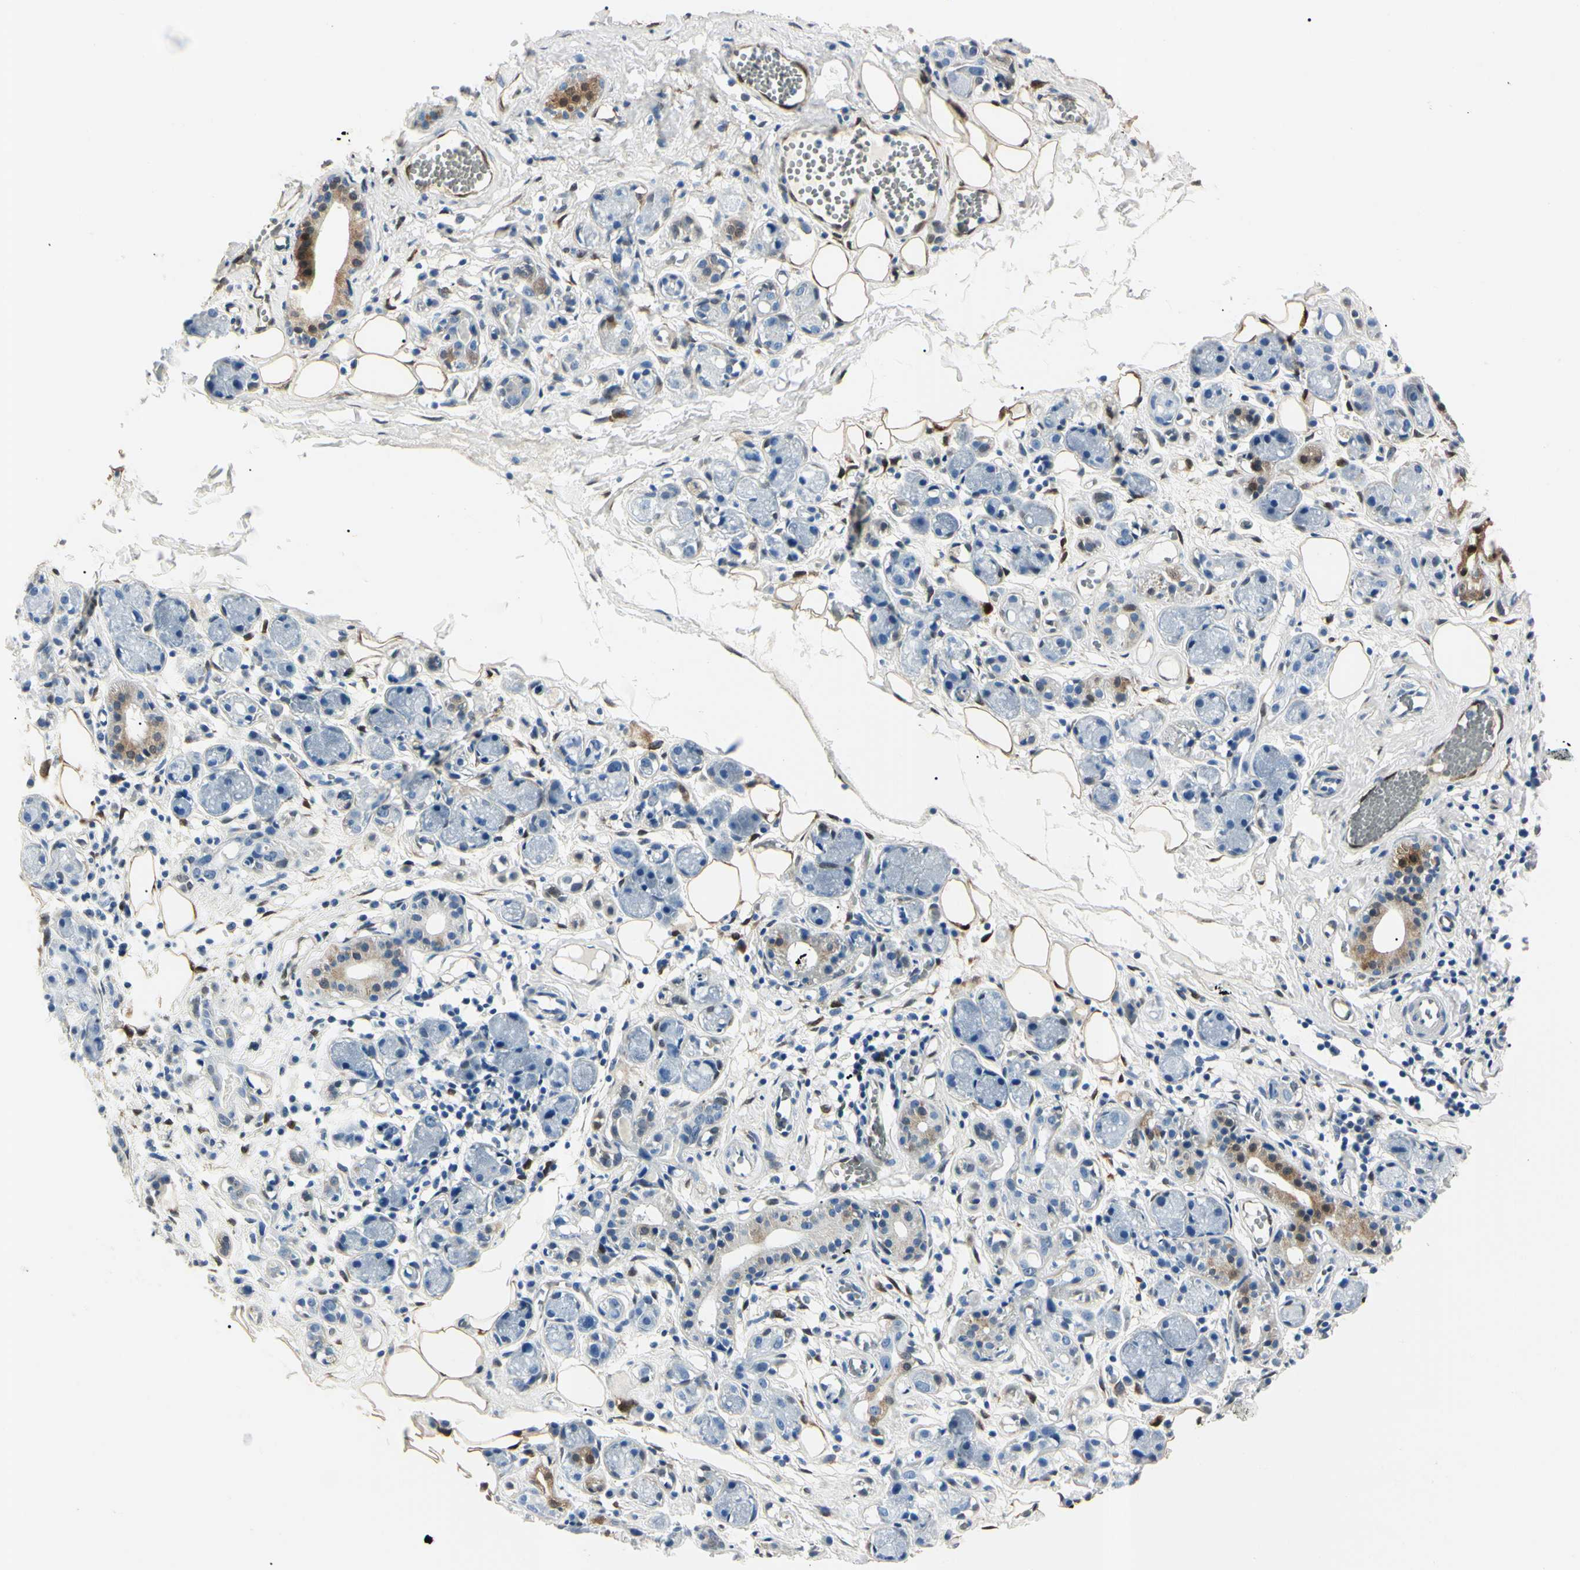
{"staining": {"intensity": "moderate", "quantity": ">75%", "location": "cytoplasmic/membranous,nuclear"}, "tissue": "adipose tissue", "cell_type": "Adipocytes", "image_type": "normal", "snomed": [{"axis": "morphology", "description": "Normal tissue, NOS"}, {"axis": "morphology", "description": "Inflammation, NOS"}, {"axis": "topography", "description": "Vascular tissue"}, {"axis": "topography", "description": "Salivary gland"}], "caption": "The histopathology image demonstrates staining of unremarkable adipose tissue, revealing moderate cytoplasmic/membranous,nuclear protein staining (brown color) within adipocytes.", "gene": "AKR1C3", "patient": {"sex": "female", "age": 75}}